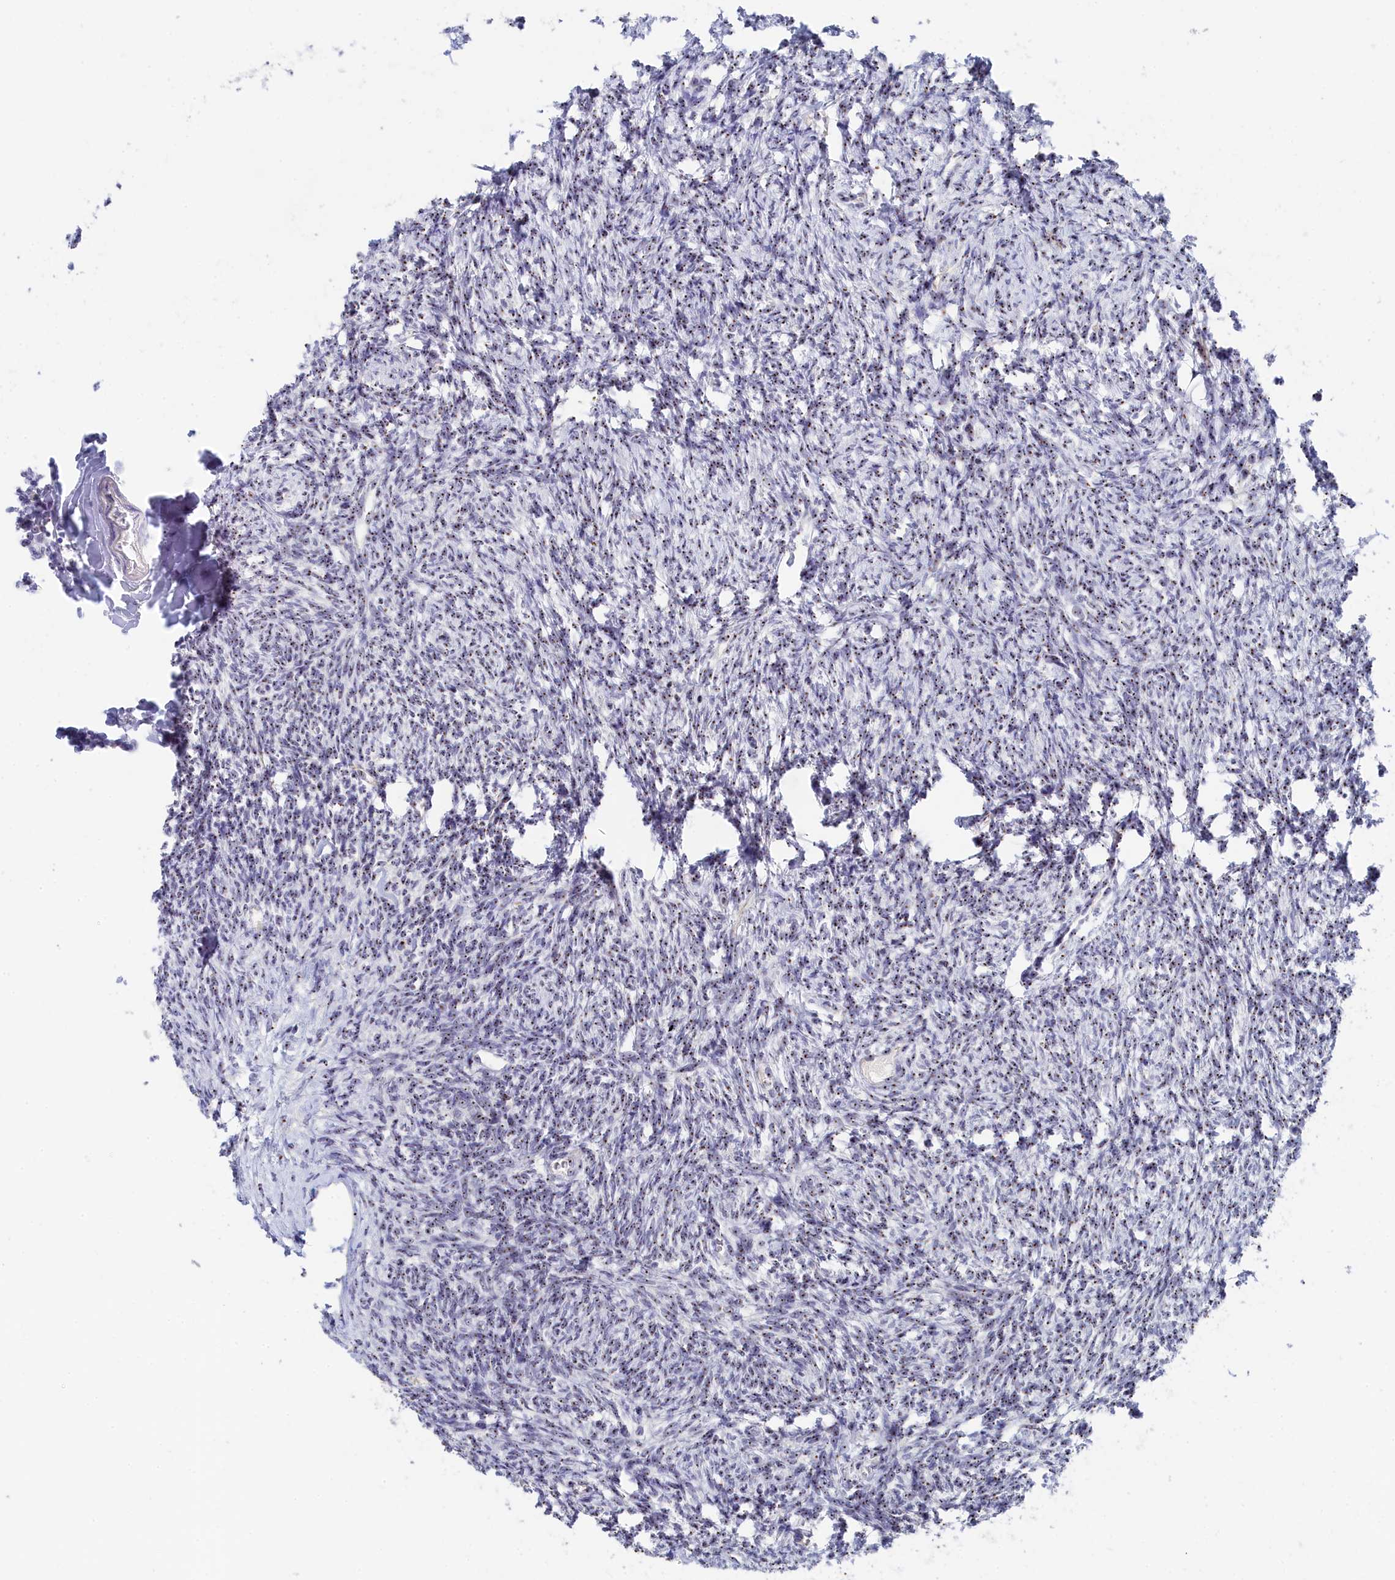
{"staining": {"intensity": "strong", "quantity": ">75%", "location": "nuclear"}, "tissue": "ovary", "cell_type": "Follicle cells", "image_type": "normal", "snomed": [{"axis": "morphology", "description": "Normal tissue, NOS"}, {"axis": "morphology", "description": "Cyst, NOS"}, {"axis": "topography", "description": "Ovary"}], "caption": "Brown immunohistochemical staining in normal human ovary demonstrates strong nuclear expression in approximately >75% of follicle cells.", "gene": "RSL1D1", "patient": {"sex": "female", "age": 33}}